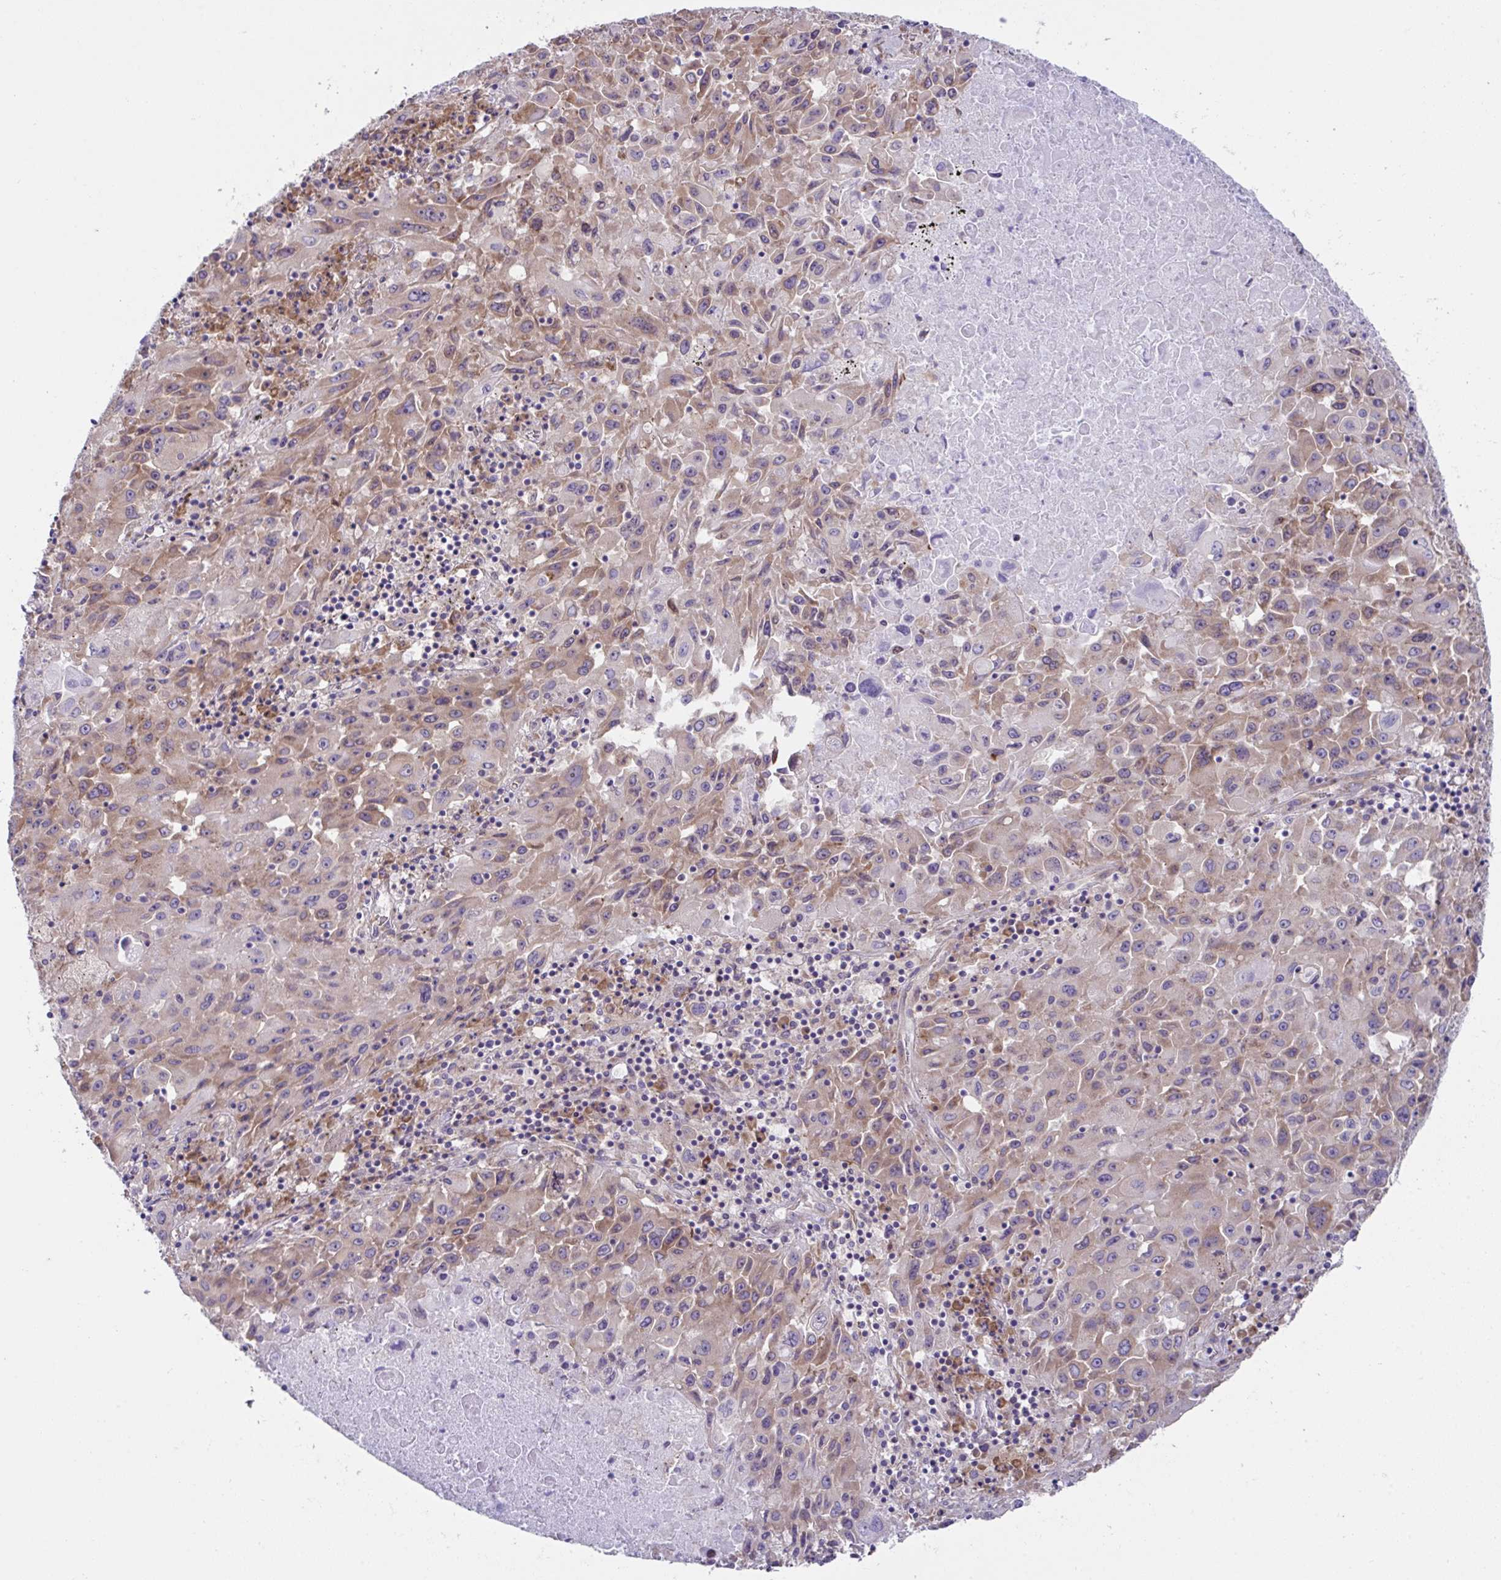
{"staining": {"intensity": "moderate", "quantity": "25%-75%", "location": "cytoplasmic/membranous"}, "tissue": "lung cancer", "cell_type": "Tumor cells", "image_type": "cancer", "snomed": [{"axis": "morphology", "description": "Squamous cell carcinoma, NOS"}, {"axis": "topography", "description": "Lung"}], "caption": "The image demonstrates staining of lung squamous cell carcinoma, revealing moderate cytoplasmic/membranous protein positivity (brown color) within tumor cells.", "gene": "FAU", "patient": {"sex": "male", "age": 63}}